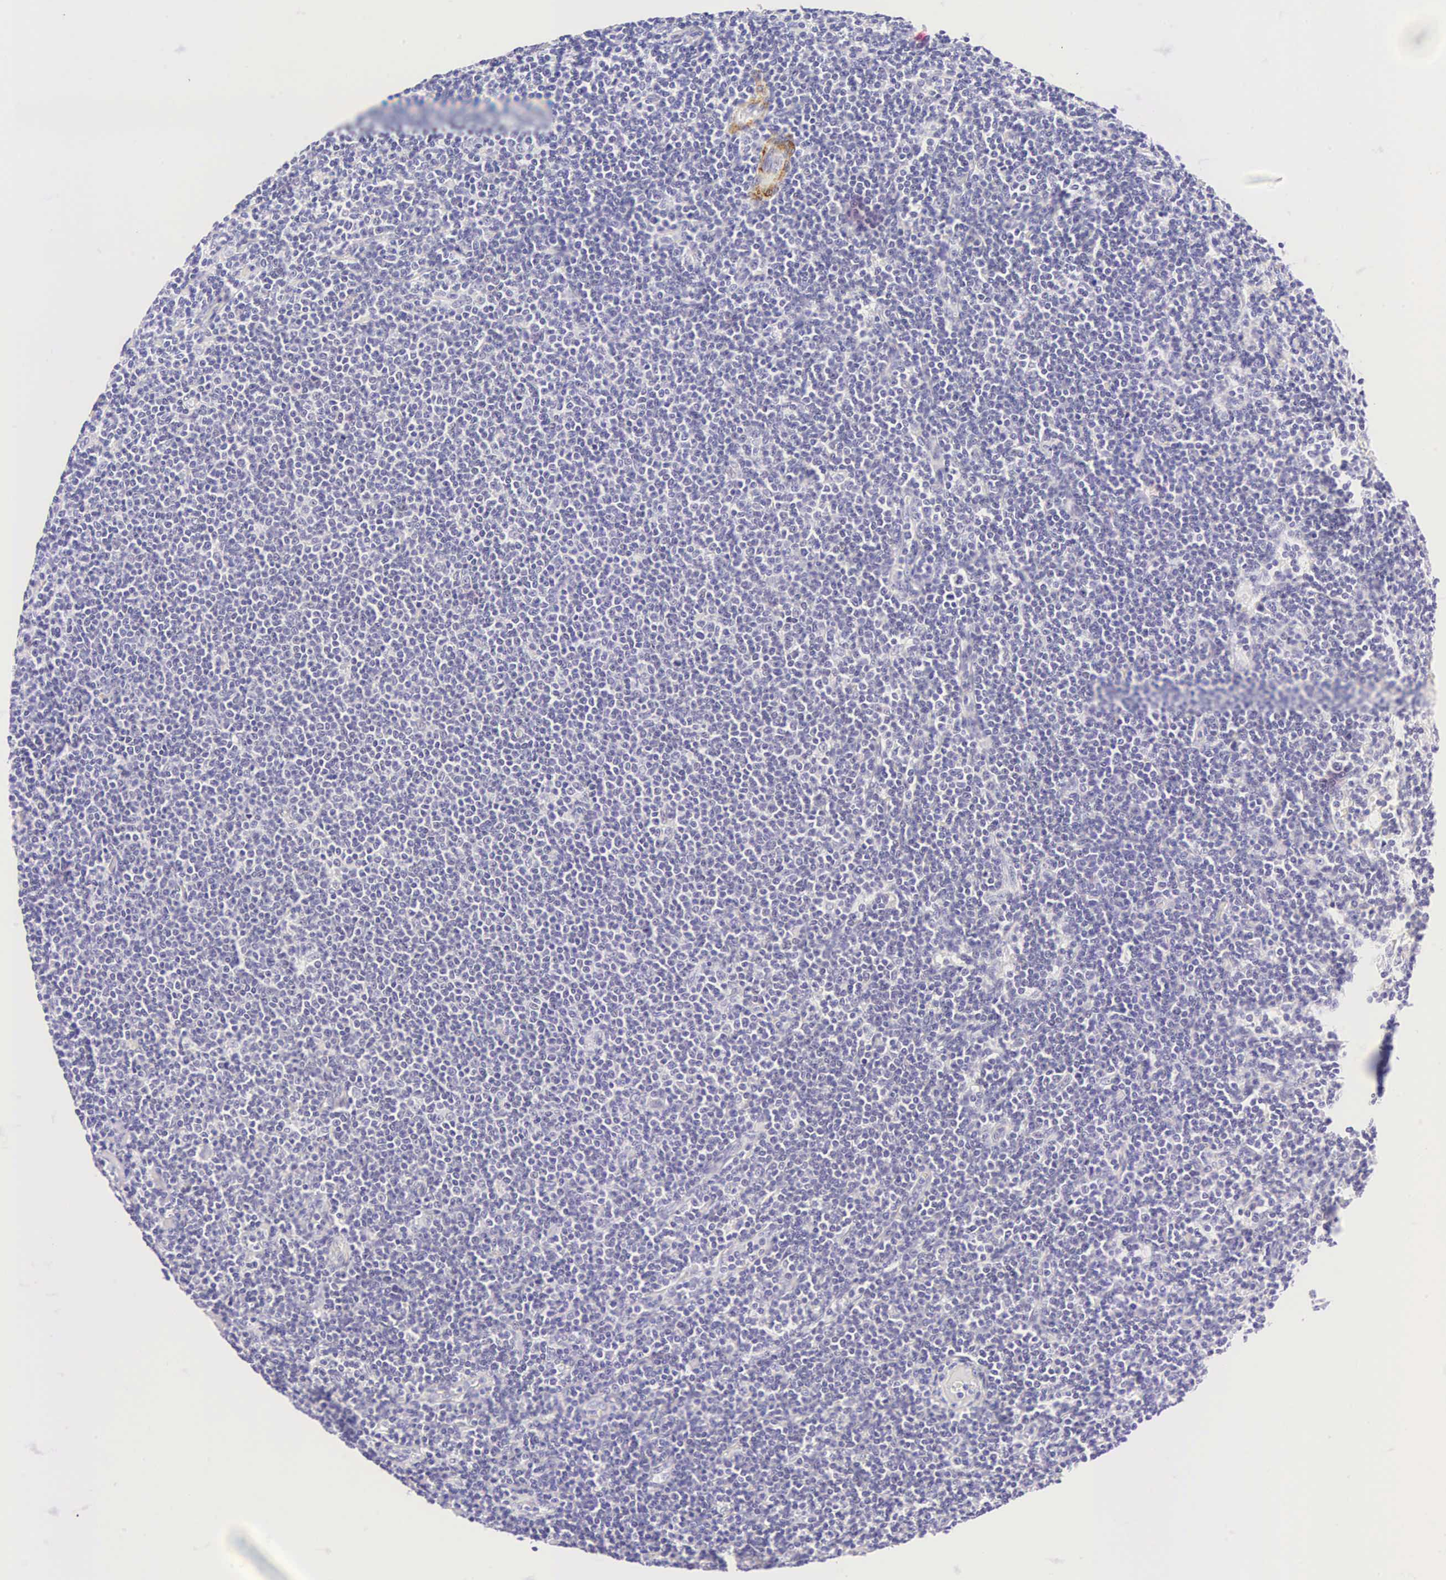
{"staining": {"intensity": "negative", "quantity": "none", "location": "none"}, "tissue": "lymphoma", "cell_type": "Tumor cells", "image_type": "cancer", "snomed": [{"axis": "morphology", "description": "Malignant lymphoma, non-Hodgkin's type, Low grade"}, {"axis": "topography", "description": "Lymph node"}], "caption": "Lymphoma was stained to show a protein in brown. There is no significant expression in tumor cells. (DAB immunohistochemistry (IHC) with hematoxylin counter stain).", "gene": "CALD1", "patient": {"sex": "male", "age": 65}}